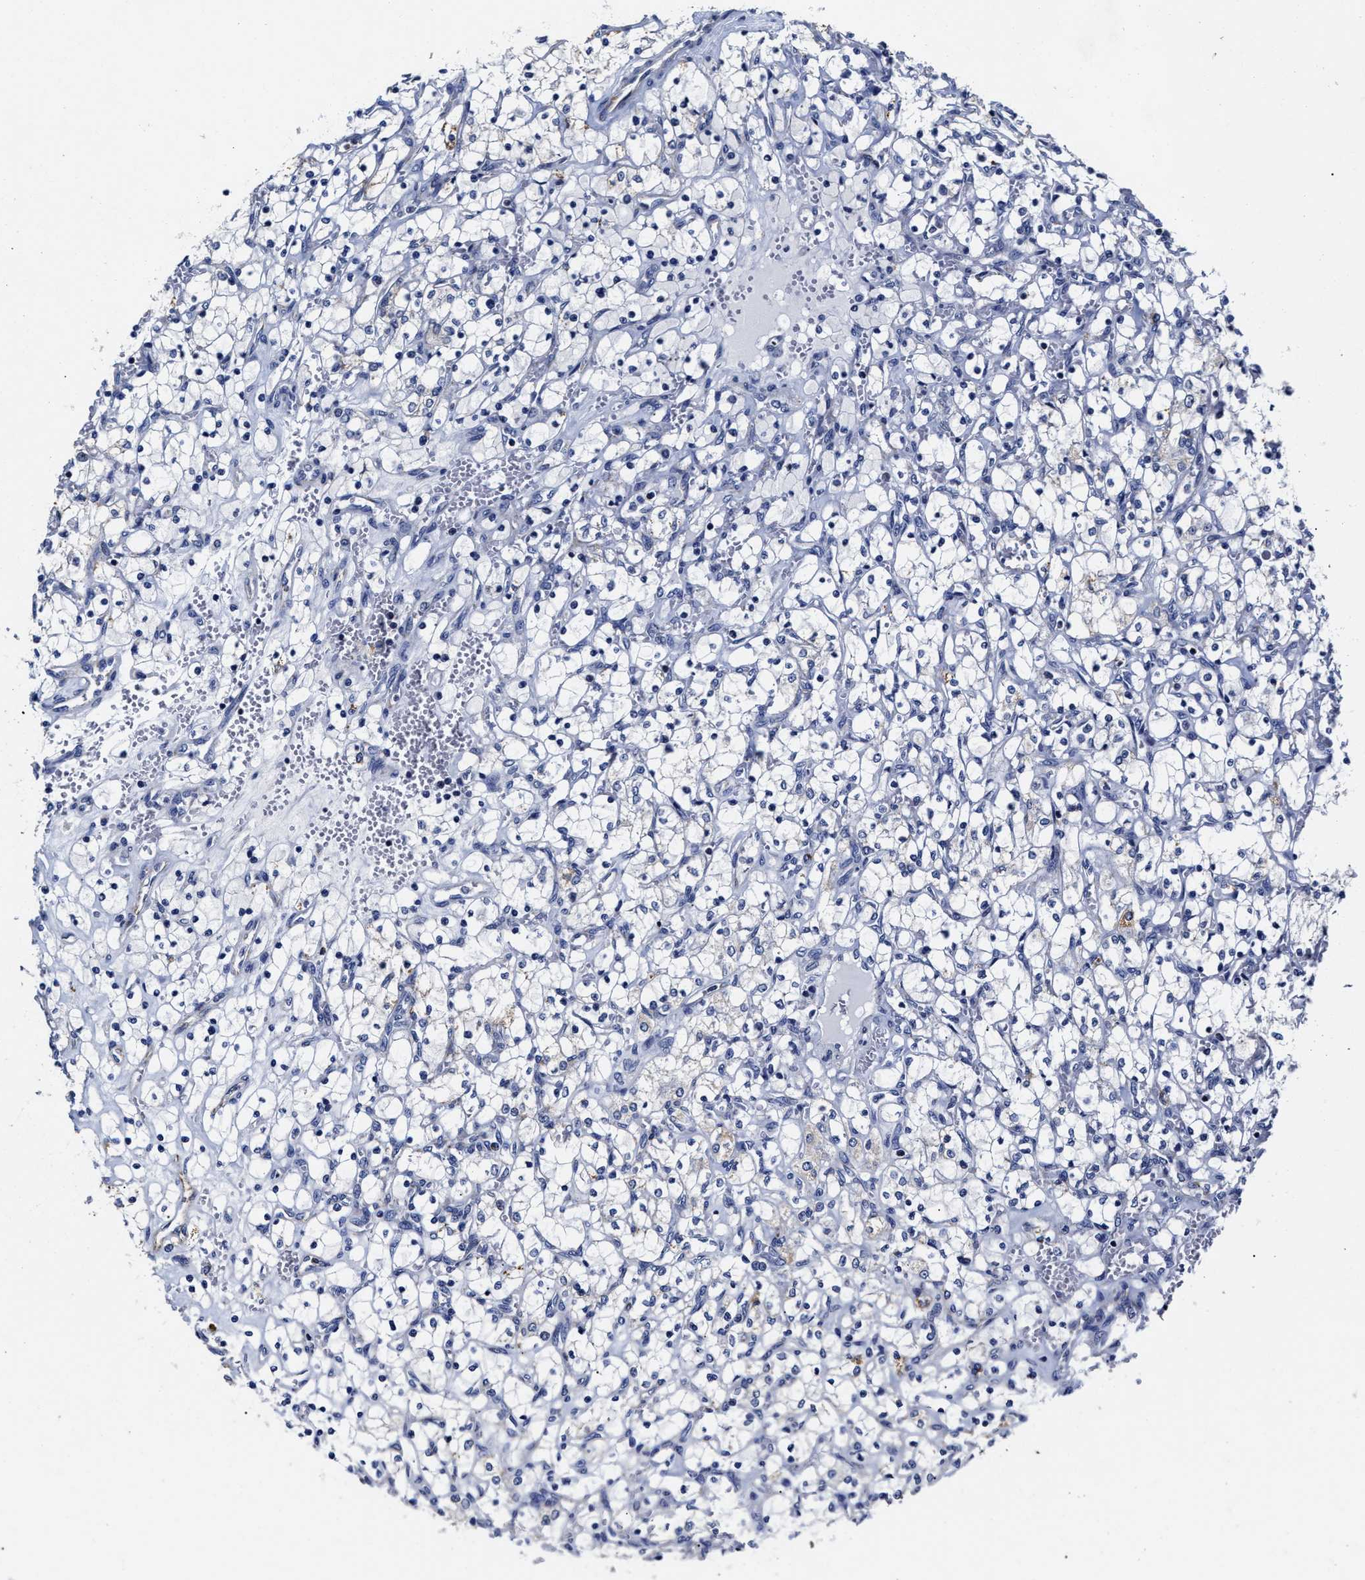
{"staining": {"intensity": "negative", "quantity": "none", "location": "none"}, "tissue": "renal cancer", "cell_type": "Tumor cells", "image_type": "cancer", "snomed": [{"axis": "morphology", "description": "Adenocarcinoma, NOS"}, {"axis": "topography", "description": "Kidney"}], "caption": "Immunohistochemistry (IHC) histopathology image of neoplastic tissue: renal cancer stained with DAB (3,3'-diaminobenzidine) displays no significant protein expression in tumor cells.", "gene": "HINT2", "patient": {"sex": "female", "age": 69}}